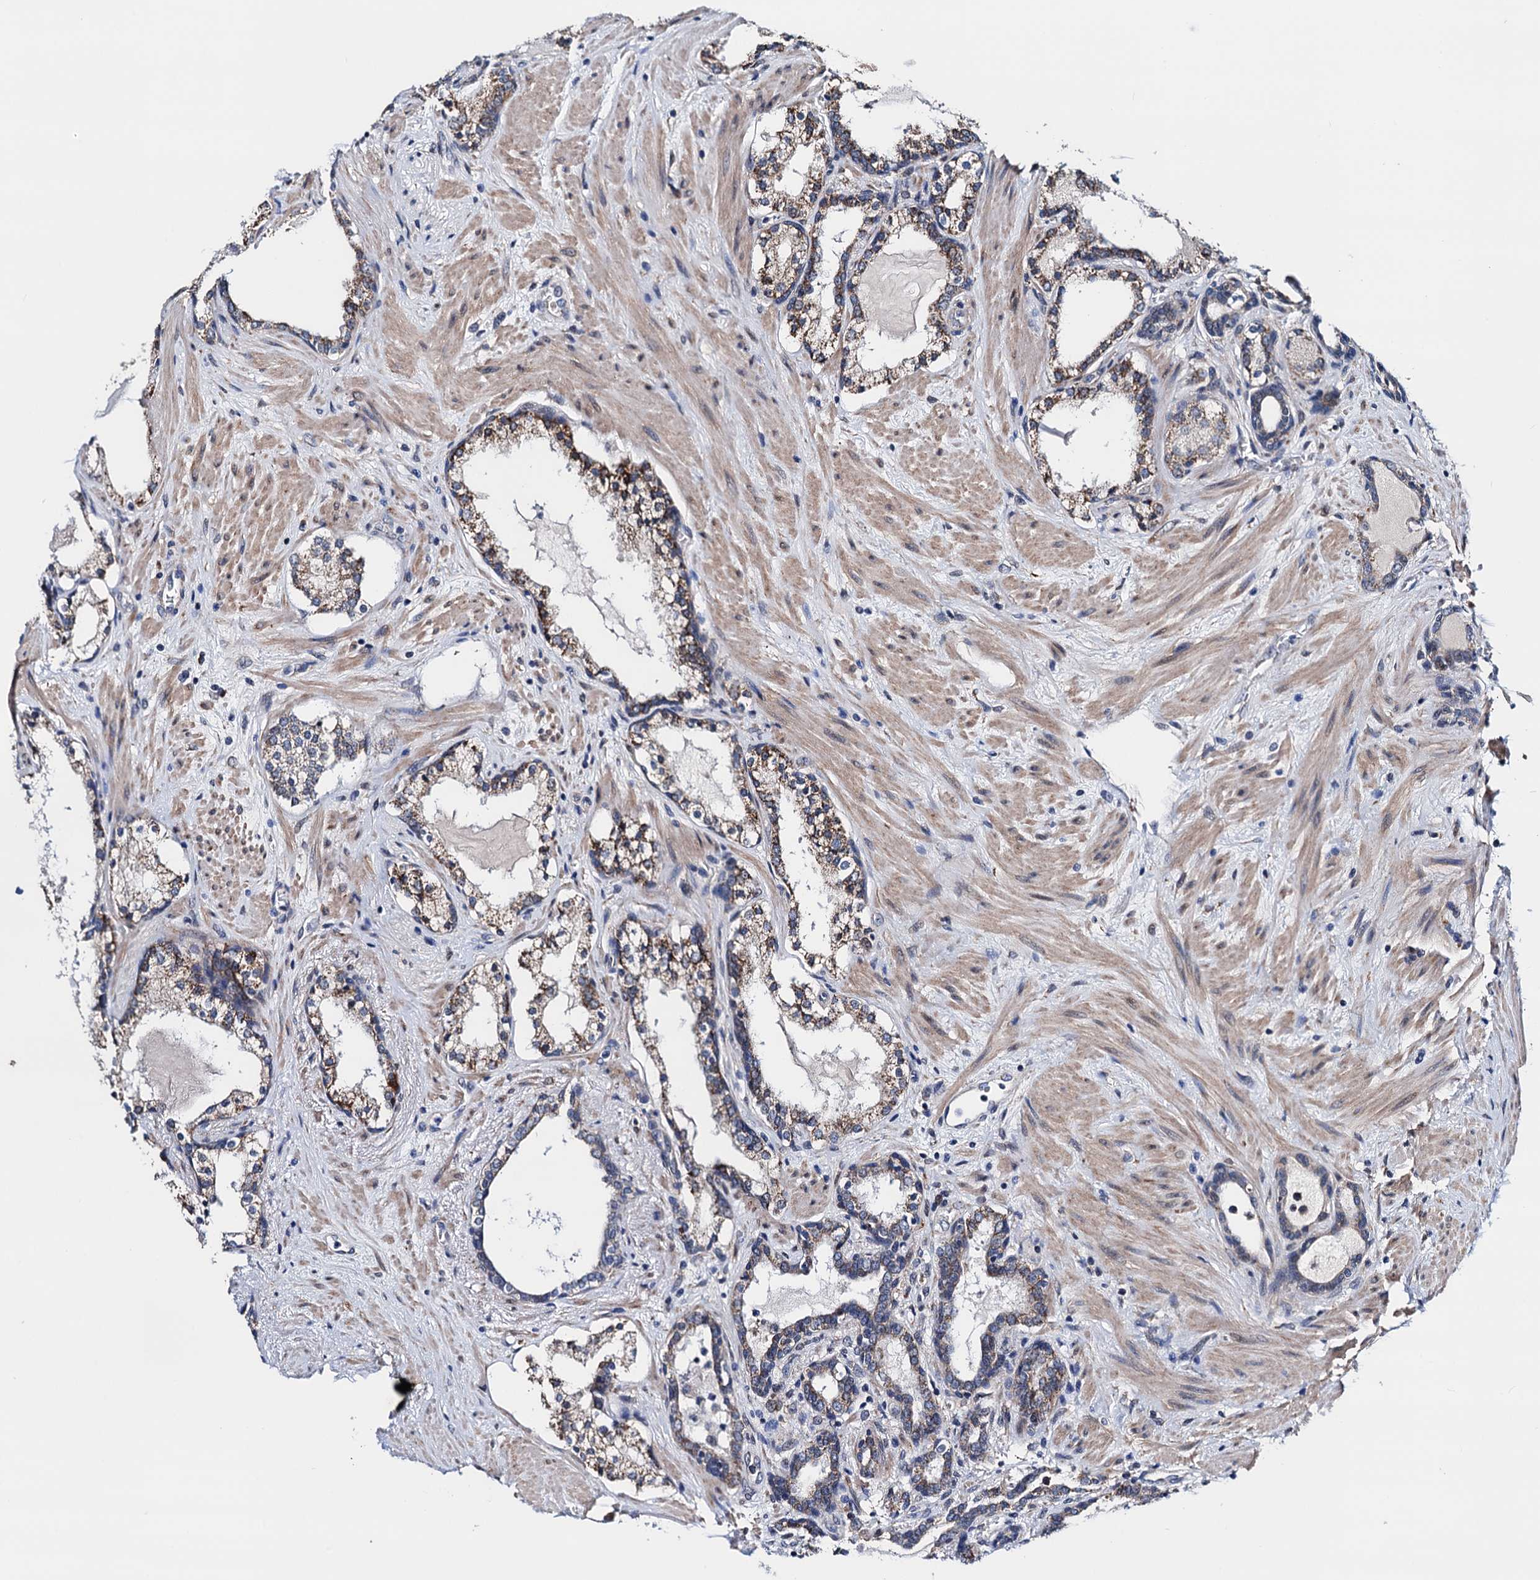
{"staining": {"intensity": "strong", "quantity": "25%-75%", "location": "cytoplasmic/membranous"}, "tissue": "prostate cancer", "cell_type": "Tumor cells", "image_type": "cancer", "snomed": [{"axis": "morphology", "description": "Adenocarcinoma, High grade"}, {"axis": "topography", "description": "Prostate"}], "caption": "Immunohistochemical staining of human prostate cancer displays strong cytoplasmic/membranous protein expression in about 25%-75% of tumor cells.", "gene": "COA4", "patient": {"sex": "male", "age": 58}}